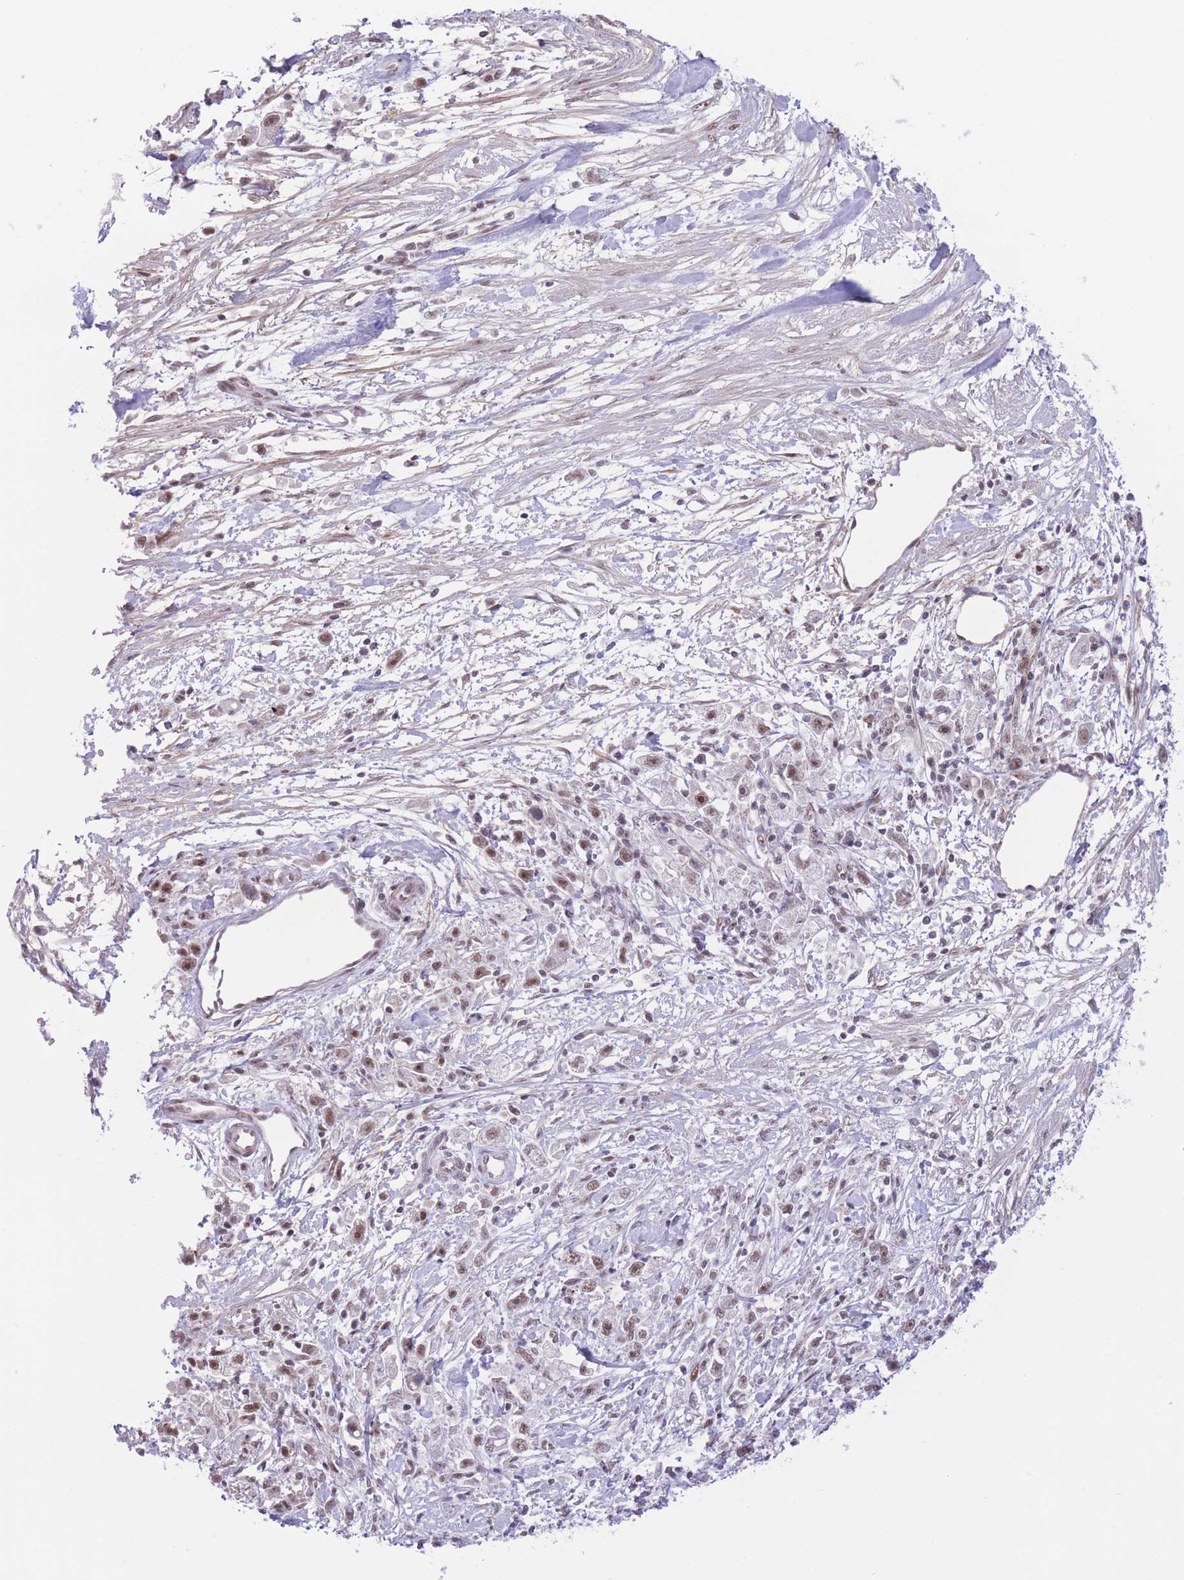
{"staining": {"intensity": "moderate", "quantity": ">75%", "location": "nuclear"}, "tissue": "stomach cancer", "cell_type": "Tumor cells", "image_type": "cancer", "snomed": [{"axis": "morphology", "description": "Adenocarcinoma, NOS"}, {"axis": "topography", "description": "Stomach"}], "caption": "Protein positivity by IHC displays moderate nuclear positivity in approximately >75% of tumor cells in stomach cancer.", "gene": "PCIF1", "patient": {"sex": "female", "age": 59}}